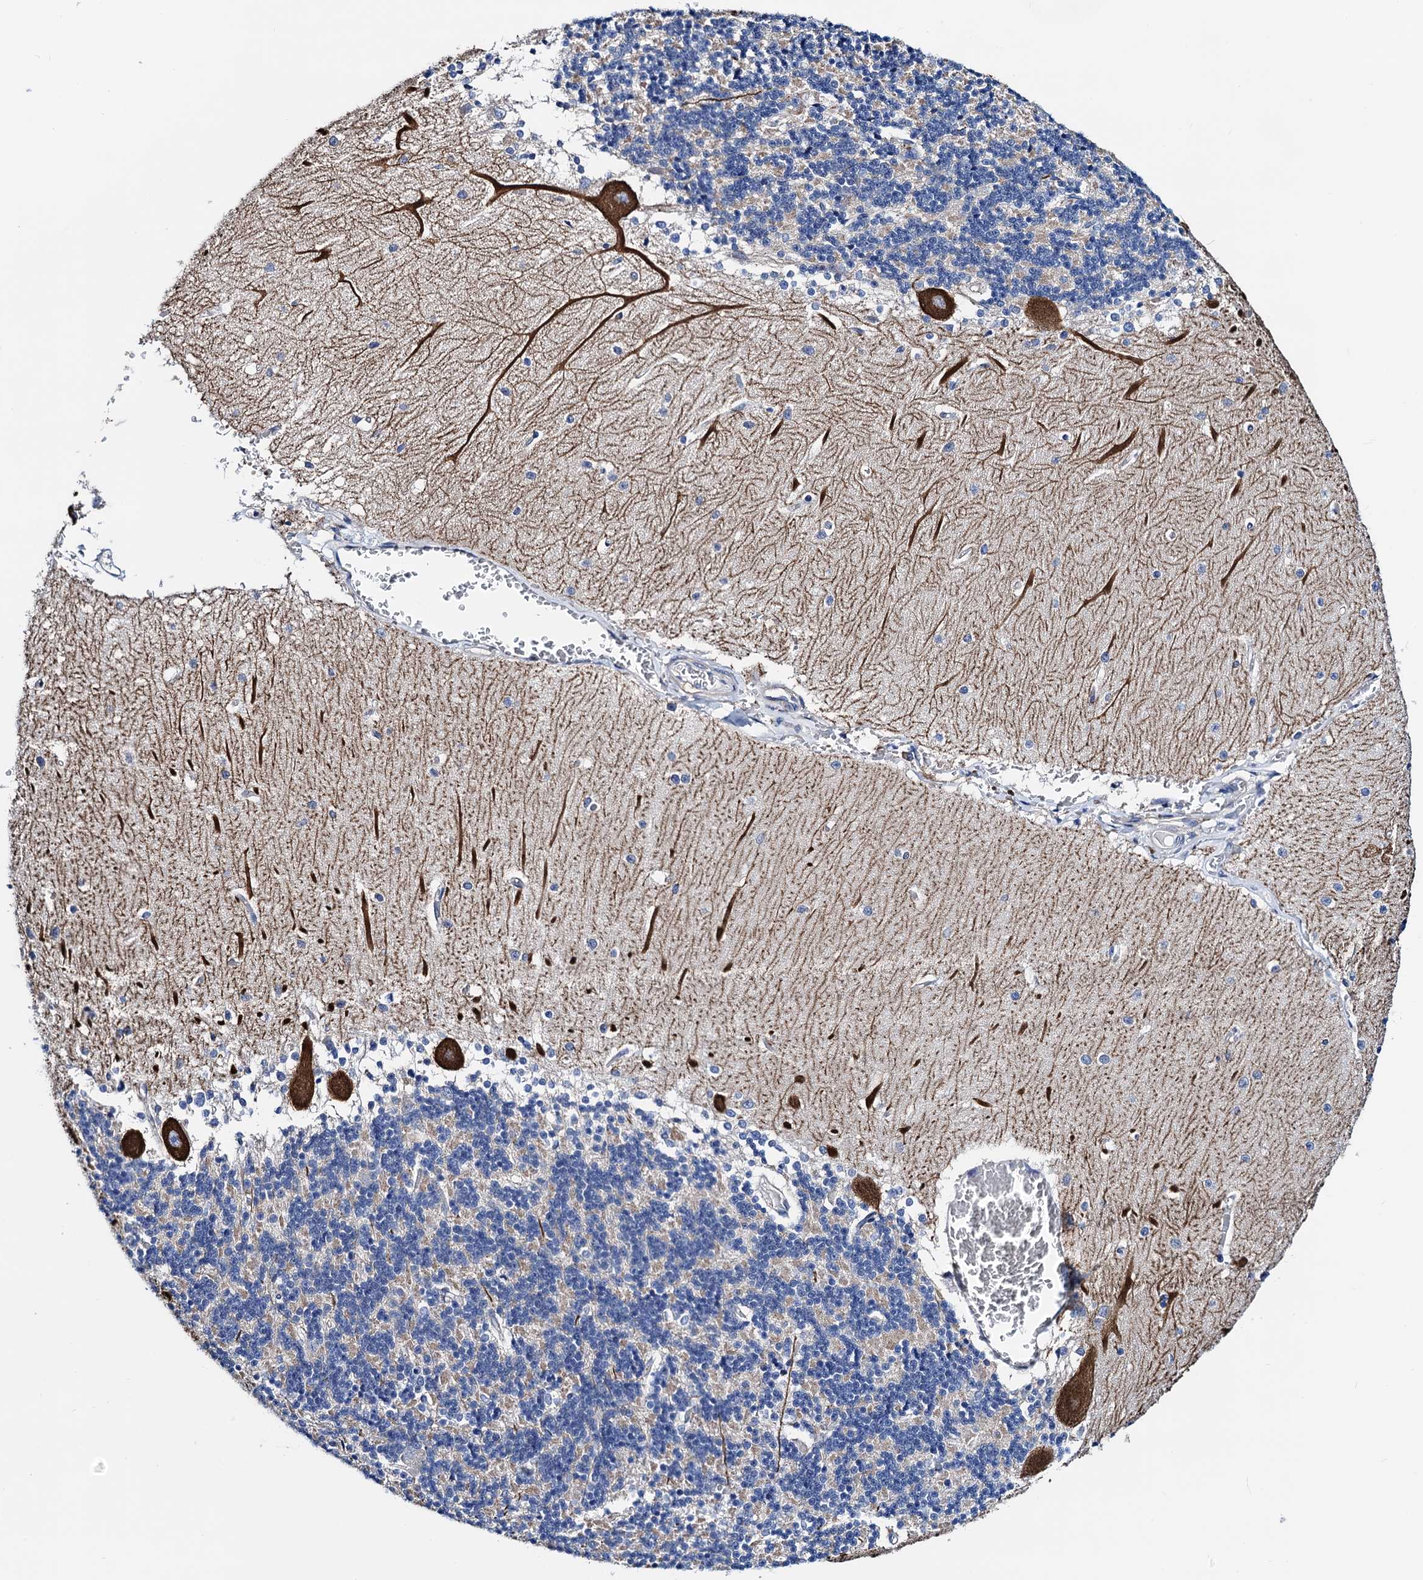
{"staining": {"intensity": "weak", "quantity": "25%-75%", "location": "cytoplasmic/membranous"}, "tissue": "cerebellum", "cell_type": "Cells in granular layer", "image_type": "normal", "snomed": [{"axis": "morphology", "description": "Normal tissue, NOS"}, {"axis": "topography", "description": "Cerebellum"}], "caption": "Immunohistochemistry (IHC) image of unremarkable human cerebellum stained for a protein (brown), which shows low levels of weak cytoplasmic/membranous expression in approximately 25%-75% of cells in granular layer.", "gene": "GCOM1", "patient": {"sex": "male", "age": 37}}